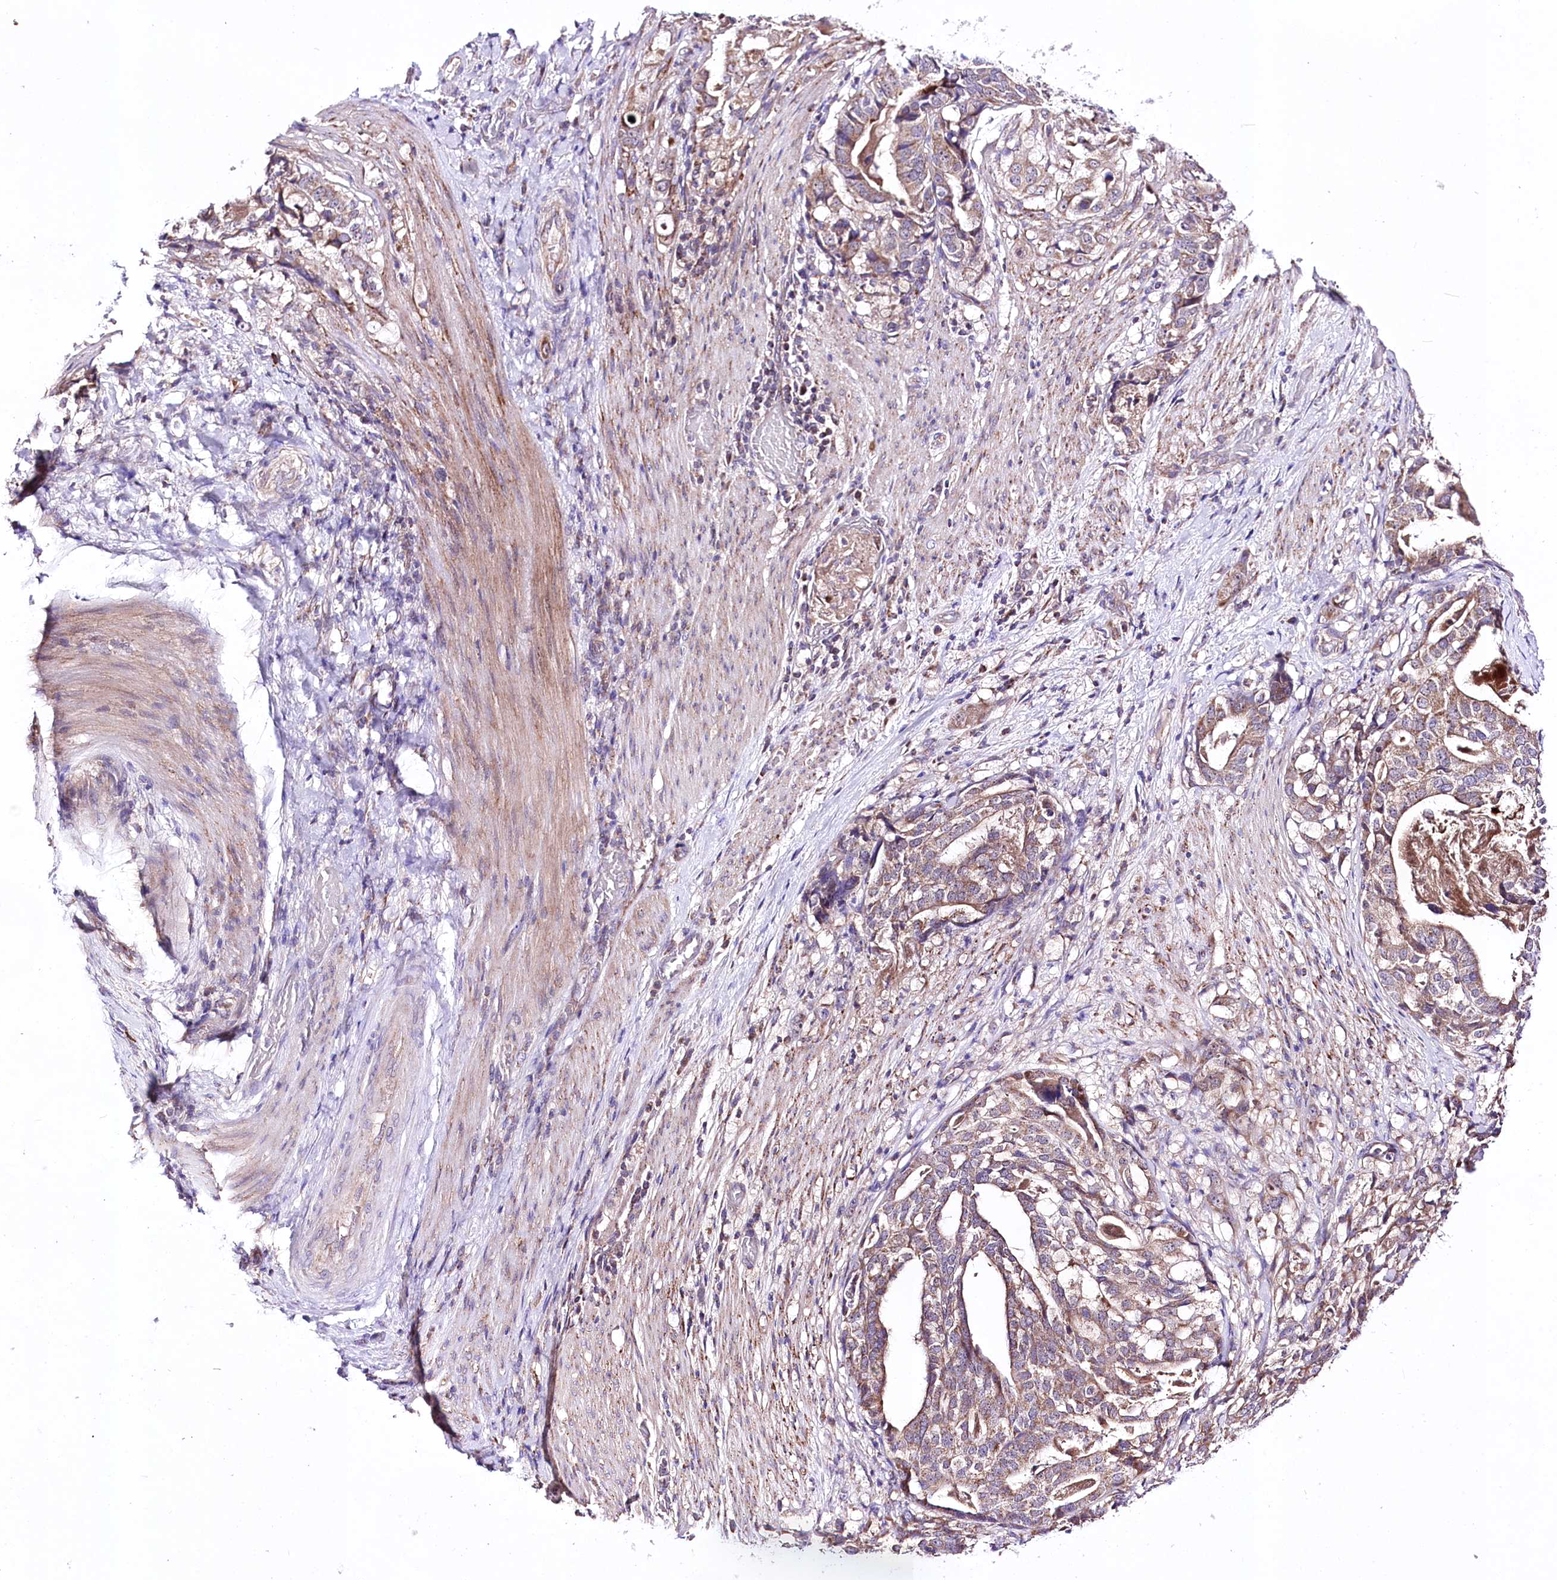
{"staining": {"intensity": "weak", "quantity": ">75%", "location": "cytoplasmic/membranous"}, "tissue": "stomach cancer", "cell_type": "Tumor cells", "image_type": "cancer", "snomed": [{"axis": "morphology", "description": "Adenocarcinoma, NOS"}, {"axis": "topography", "description": "Stomach"}], "caption": "Stomach cancer (adenocarcinoma) tissue reveals weak cytoplasmic/membranous expression in about >75% of tumor cells", "gene": "ATE1", "patient": {"sex": "male", "age": 48}}